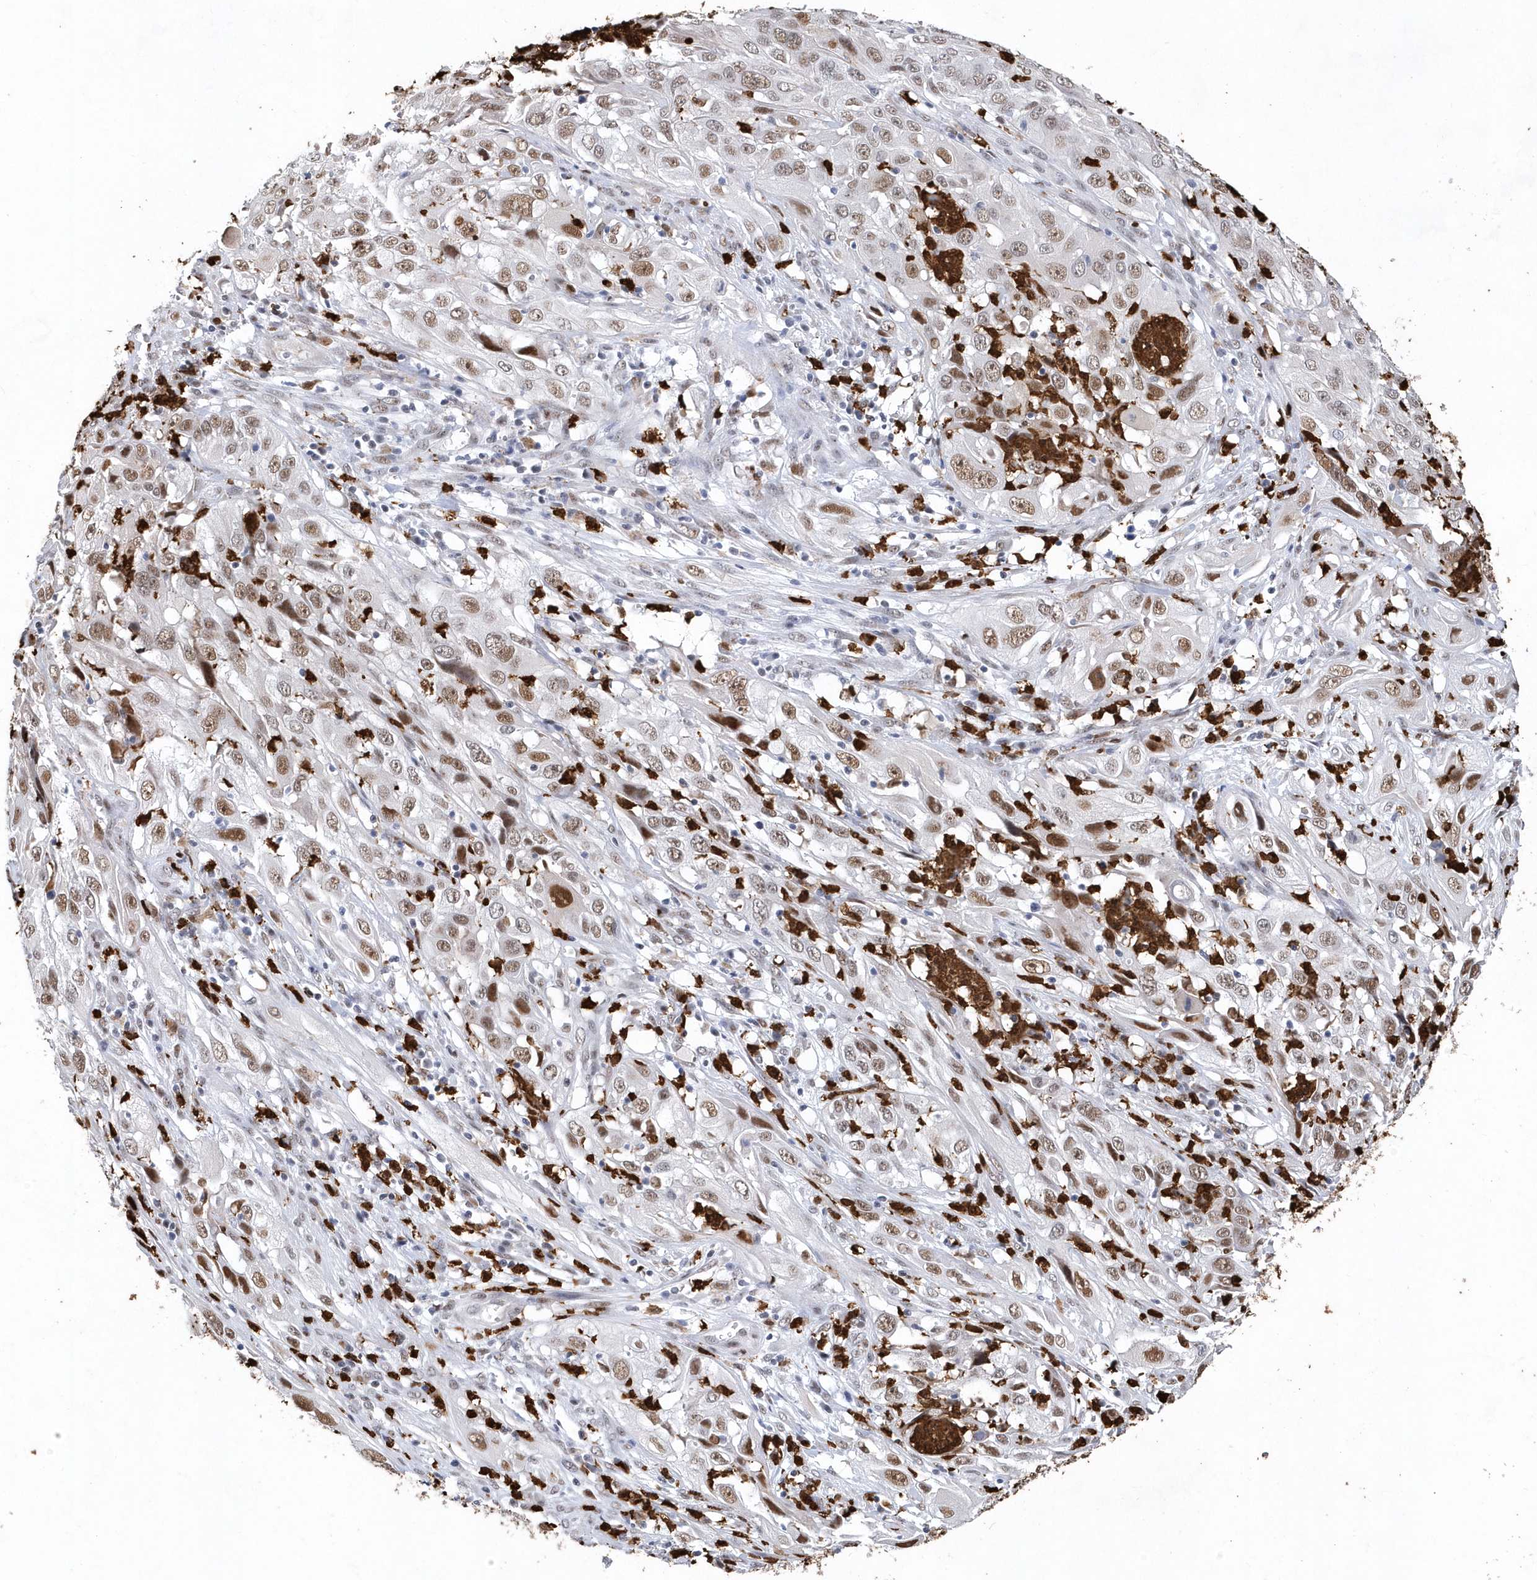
{"staining": {"intensity": "weak", "quantity": ">75%", "location": "nuclear"}, "tissue": "cervical cancer", "cell_type": "Tumor cells", "image_type": "cancer", "snomed": [{"axis": "morphology", "description": "Squamous cell carcinoma, NOS"}, {"axis": "topography", "description": "Cervix"}], "caption": "Immunohistochemistry (IHC) (DAB) staining of cervical squamous cell carcinoma demonstrates weak nuclear protein staining in about >75% of tumor cells. (Brightfield microscopy of DAB IHC at high magnification).", "gene": "RPP30", "patient": {"sex": "female", "age": 32}}